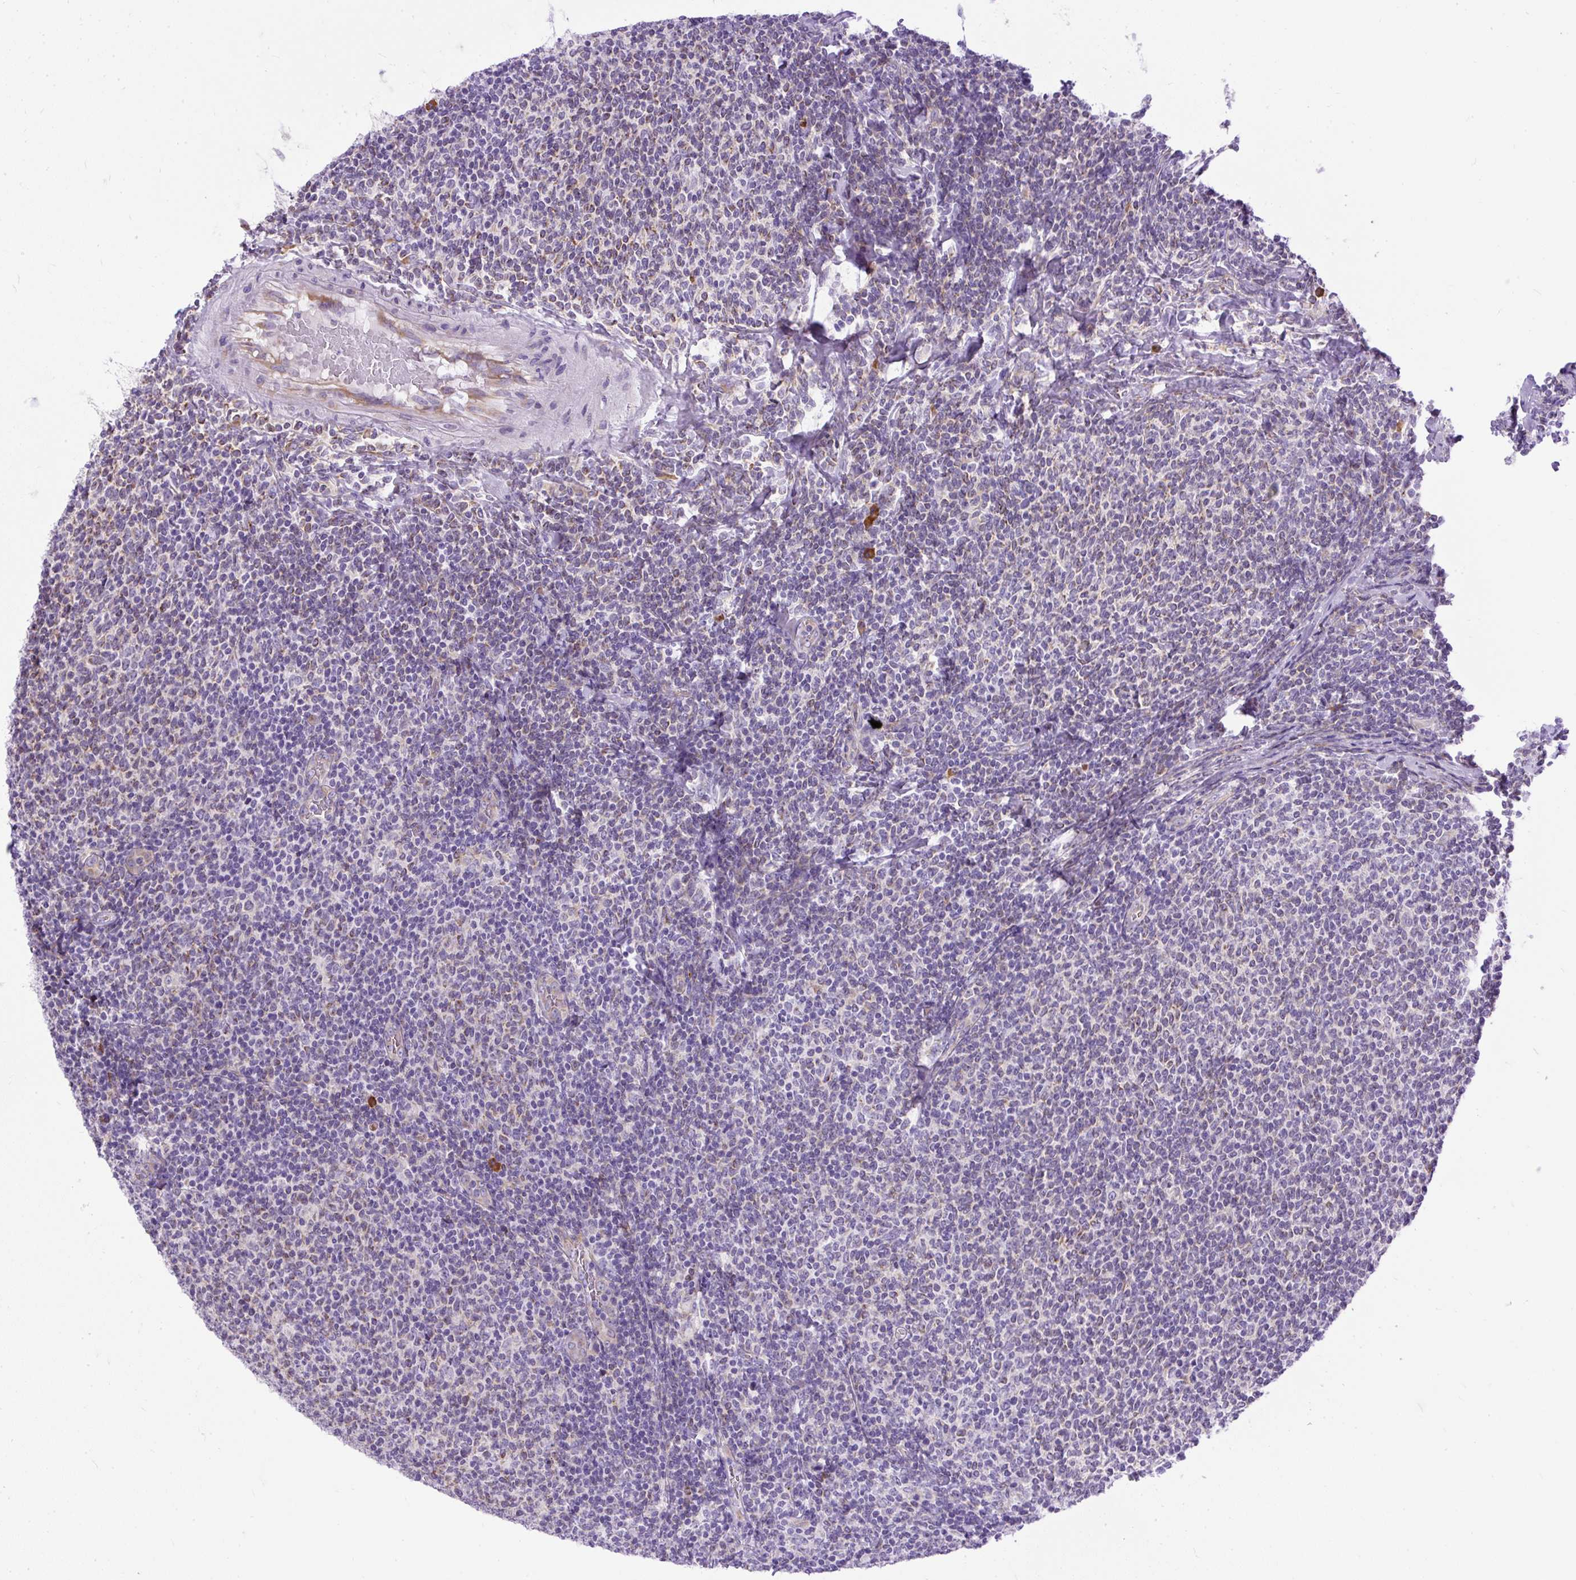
{"staining": {"intensity": "negative", "quantity": "none", "location": "none"}, "tissue": "lymphoma", "cell_type": "Tumor cells", "image_type": "cancer", "snomed": [{"axis": "morphology", "description": "Malignant lymphoma, non-Hodgkin's type, Low grade"}, {"axis": "topography", "description": "Lymph node"}], "caption": "This is a photomicrograph of immunohistochemistry (IHC) staining of lymphoma, which shows no staining in tumor cells.", "gene": "SYBU", "patient": {"sex": "male", "age": 52}}